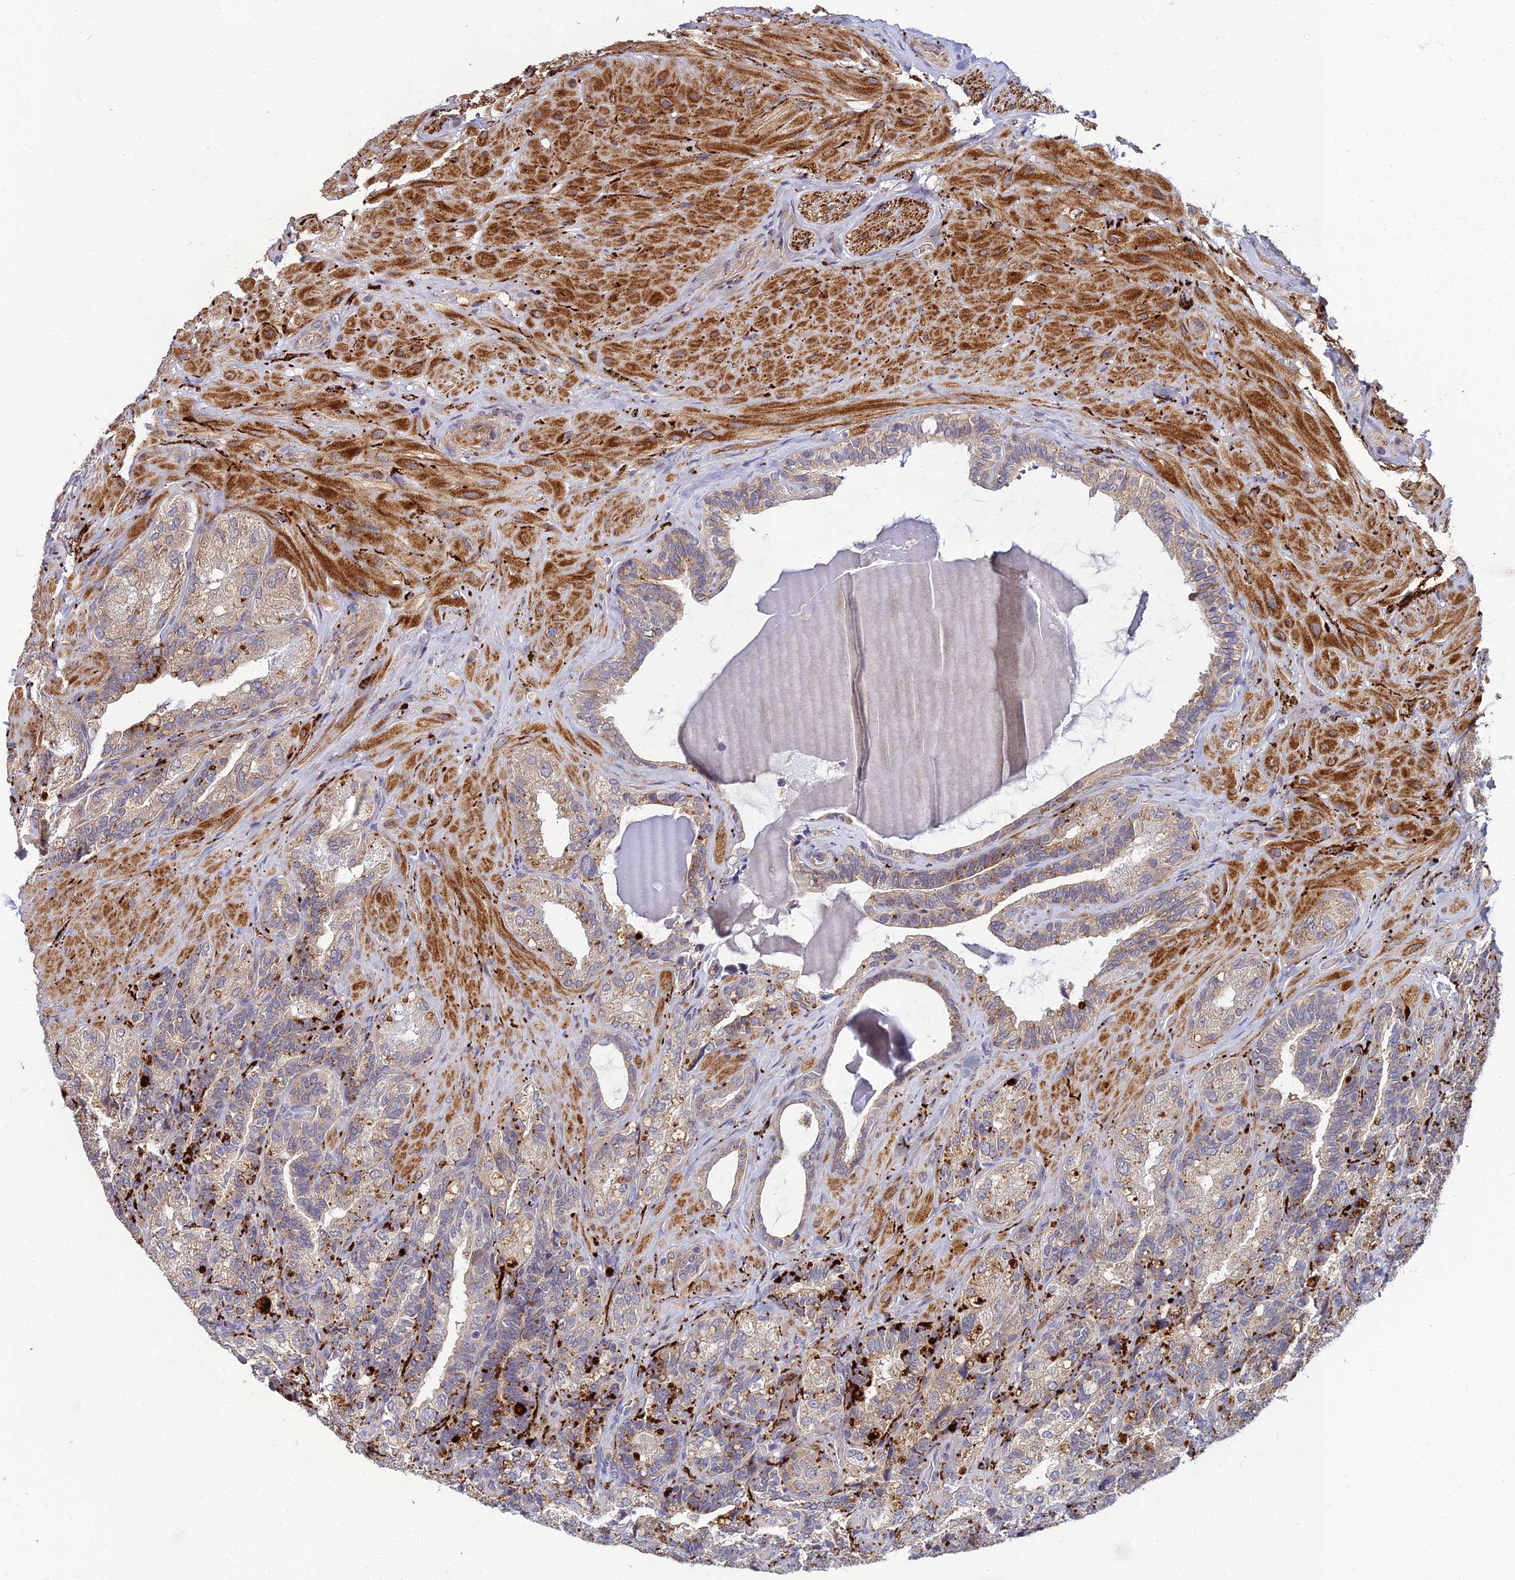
{"staining": {"intensity": "moderate", "quantity": "25%-75%", "location": "cytoplasmic/membranous"}, "tissue": "seminal vesicle", "cell_type": "Glandular cells", "image_type": "normal", "snomed": [{"axis": "morphology", "description": "Normal tissue, NOS"}, {"axis": "topography", "description": "Prostate and seminal vesicle, NOS"}, {"axis": "topography", "description": "Prostate"}, {"axis": "topography", "description": "Seminal veicle"}], "caption": "Moderate cytoplasmic/membranous expression is present in about 25%-75% of glandular cells in unremarkable seminal vesicle. Using DAB (brown) and hematoxylin (blue) stains, captured at high magnification using brightfield microscopy.", "gene": "NPY", "patient": {"sex": "male", "age": 67}}